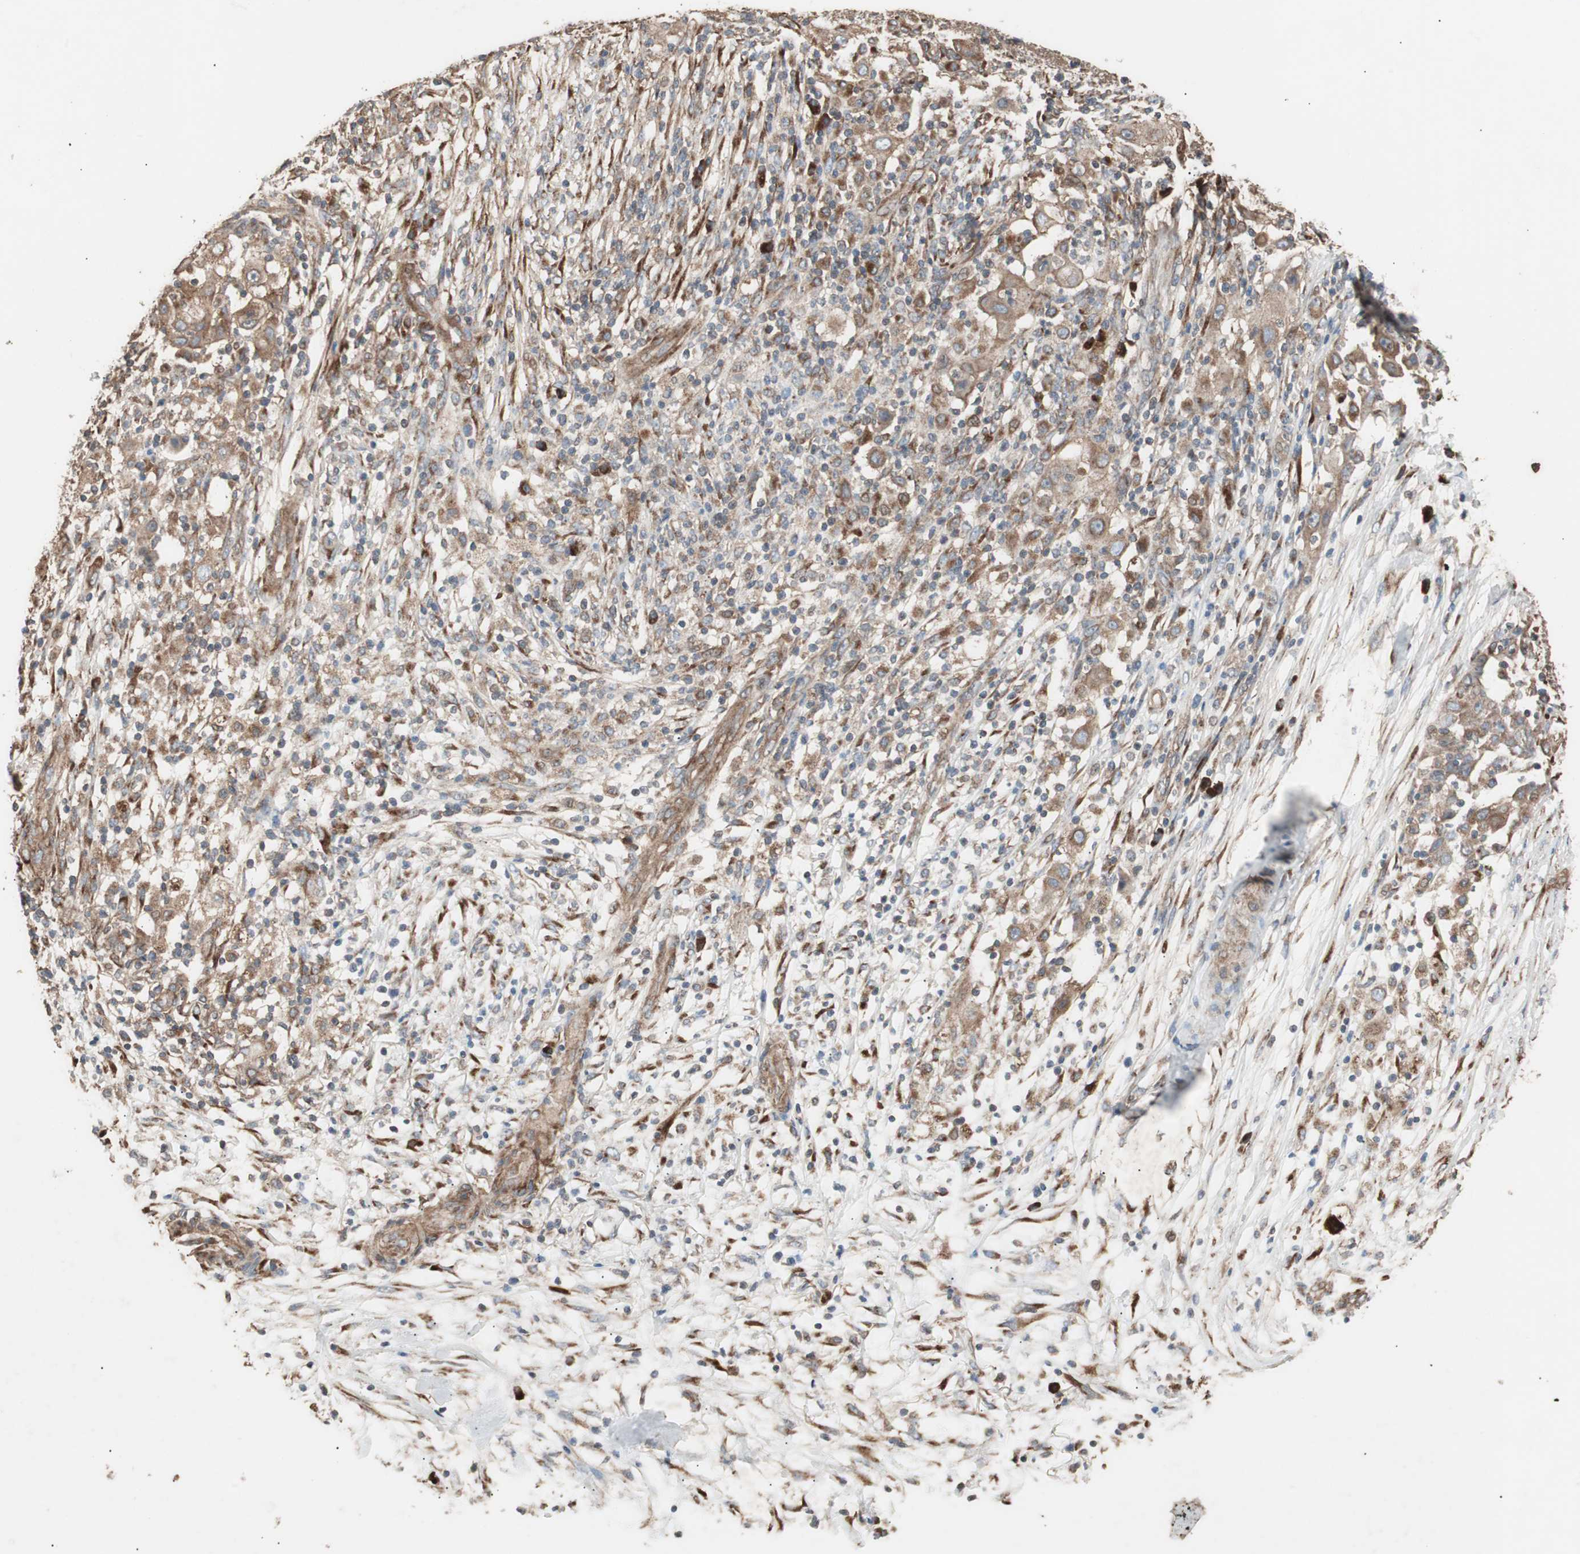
{"staining": {"intensity": "weak", "quantity": "25%-75%", "location": "cytoplasmic/membranous"}, "tissue": "ovarian cancer", "cell_type": "Tumor cells", "image_type": "cancer", "snomed": [{"axis": "morphology", "description": "Carcinoma, endometroid"}, {"axis": "topography", "description": "Ovary"}], "caption": "Ovarian cancer (endometroid carcinoma) tissue displays weak cytoplasmic/membranous staining in approximately 25%-75% of tumor cells", "gene": "LZTS1", "patient": {"sex": "female", "age": 42}}